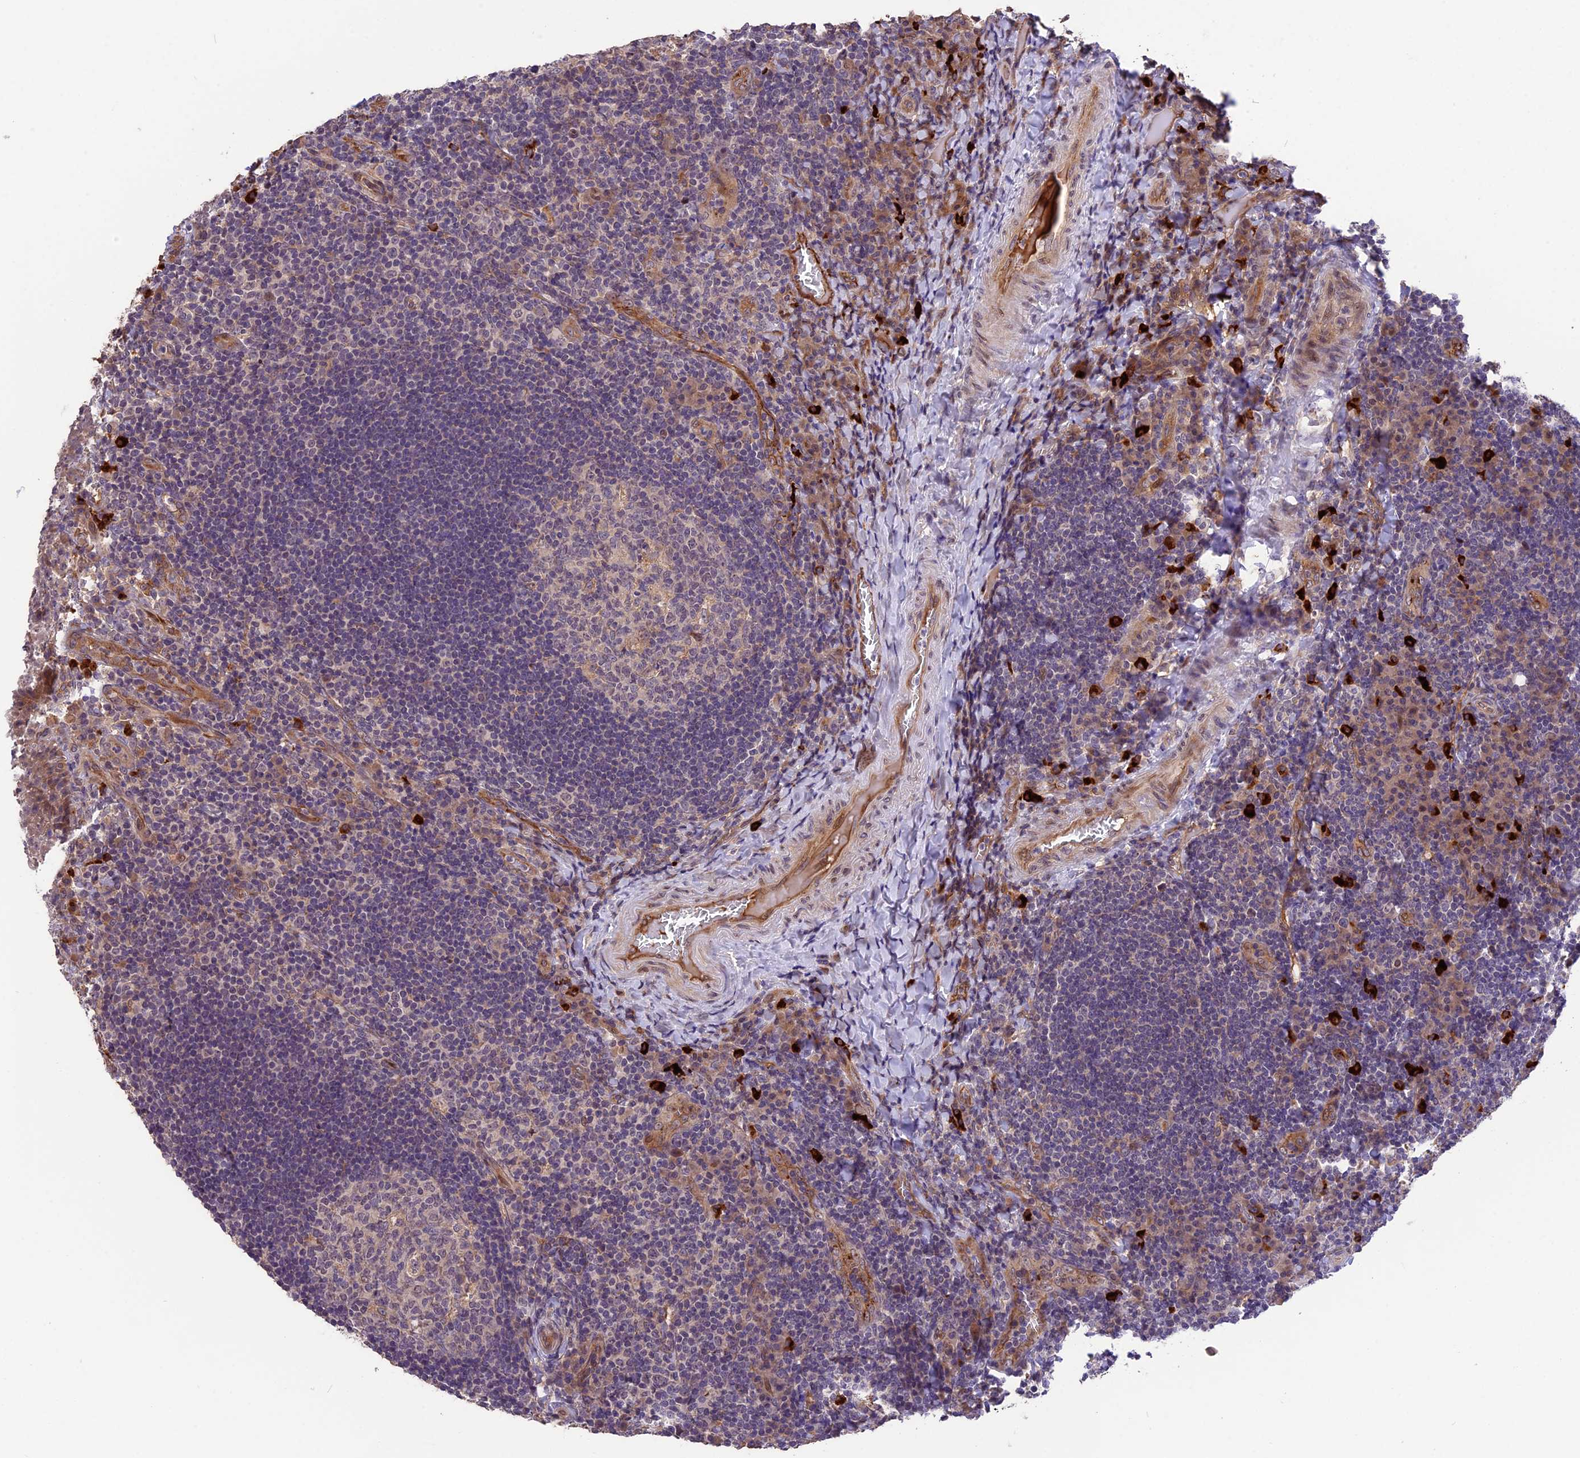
{"staining": {"intensity": "negative", "quantity": "none", "location": "none"}, "tissue": "tonsil", "cell_type": "Germinal center cells", "image_type": "normal", "snomed": [{"axis": "morphology", "description": "Normal tissue, NOS"}, {"axis": "topography", "description": "Tonsil"}], "caption": "A high-resolution micrograph shows immunohistochemistry (IHC) staining of normal tonsil, which exhibits no significant positivity in germinal center cells.", "gene": "MFSD2A", "patient": {"sex": "male", "age": 17}}